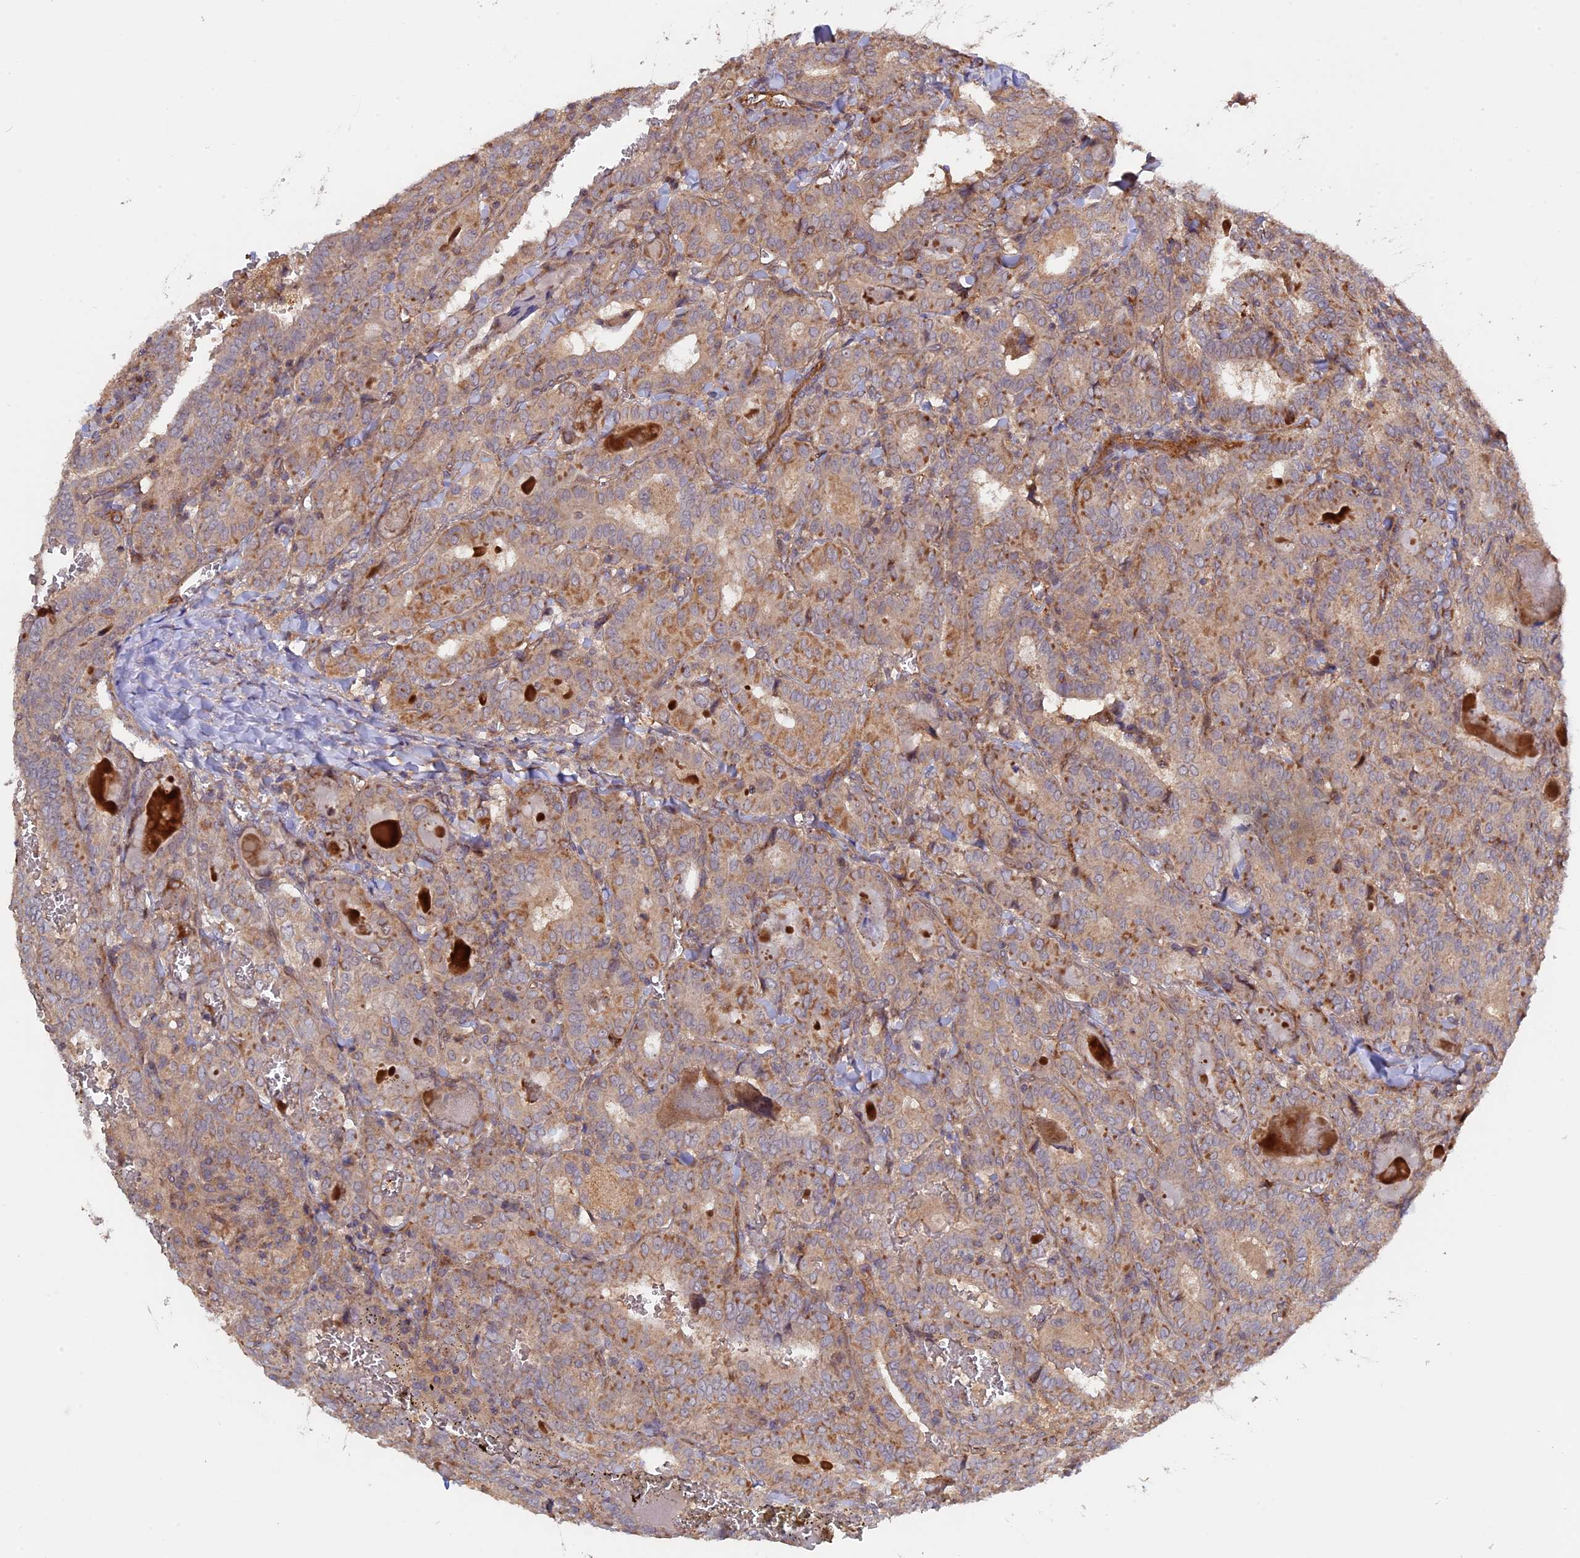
{"staining": {"intensity": "weak", "quantity": ">75%", "location": "cytoplasmic/membranous"}, "tissue": "thyroid cancer", "cell_type": "Tumor cells", "image_type": "cancer", "snomed": [{"axis": "morphology", "description": "Papillary adenocarcinoma, NOS"}, {"axis": "topography", "description": "Thyroid gland"}], "caption": "Immunohistochemical staining of thyroid cancer (papillary adenocarcinoma) reveals low levels of weak cytoplasmic/membranous protein staining in approximately >75% of tumor cells.", "gene": "FERMT1", "patient": {"sex": "female", "age": 72}}